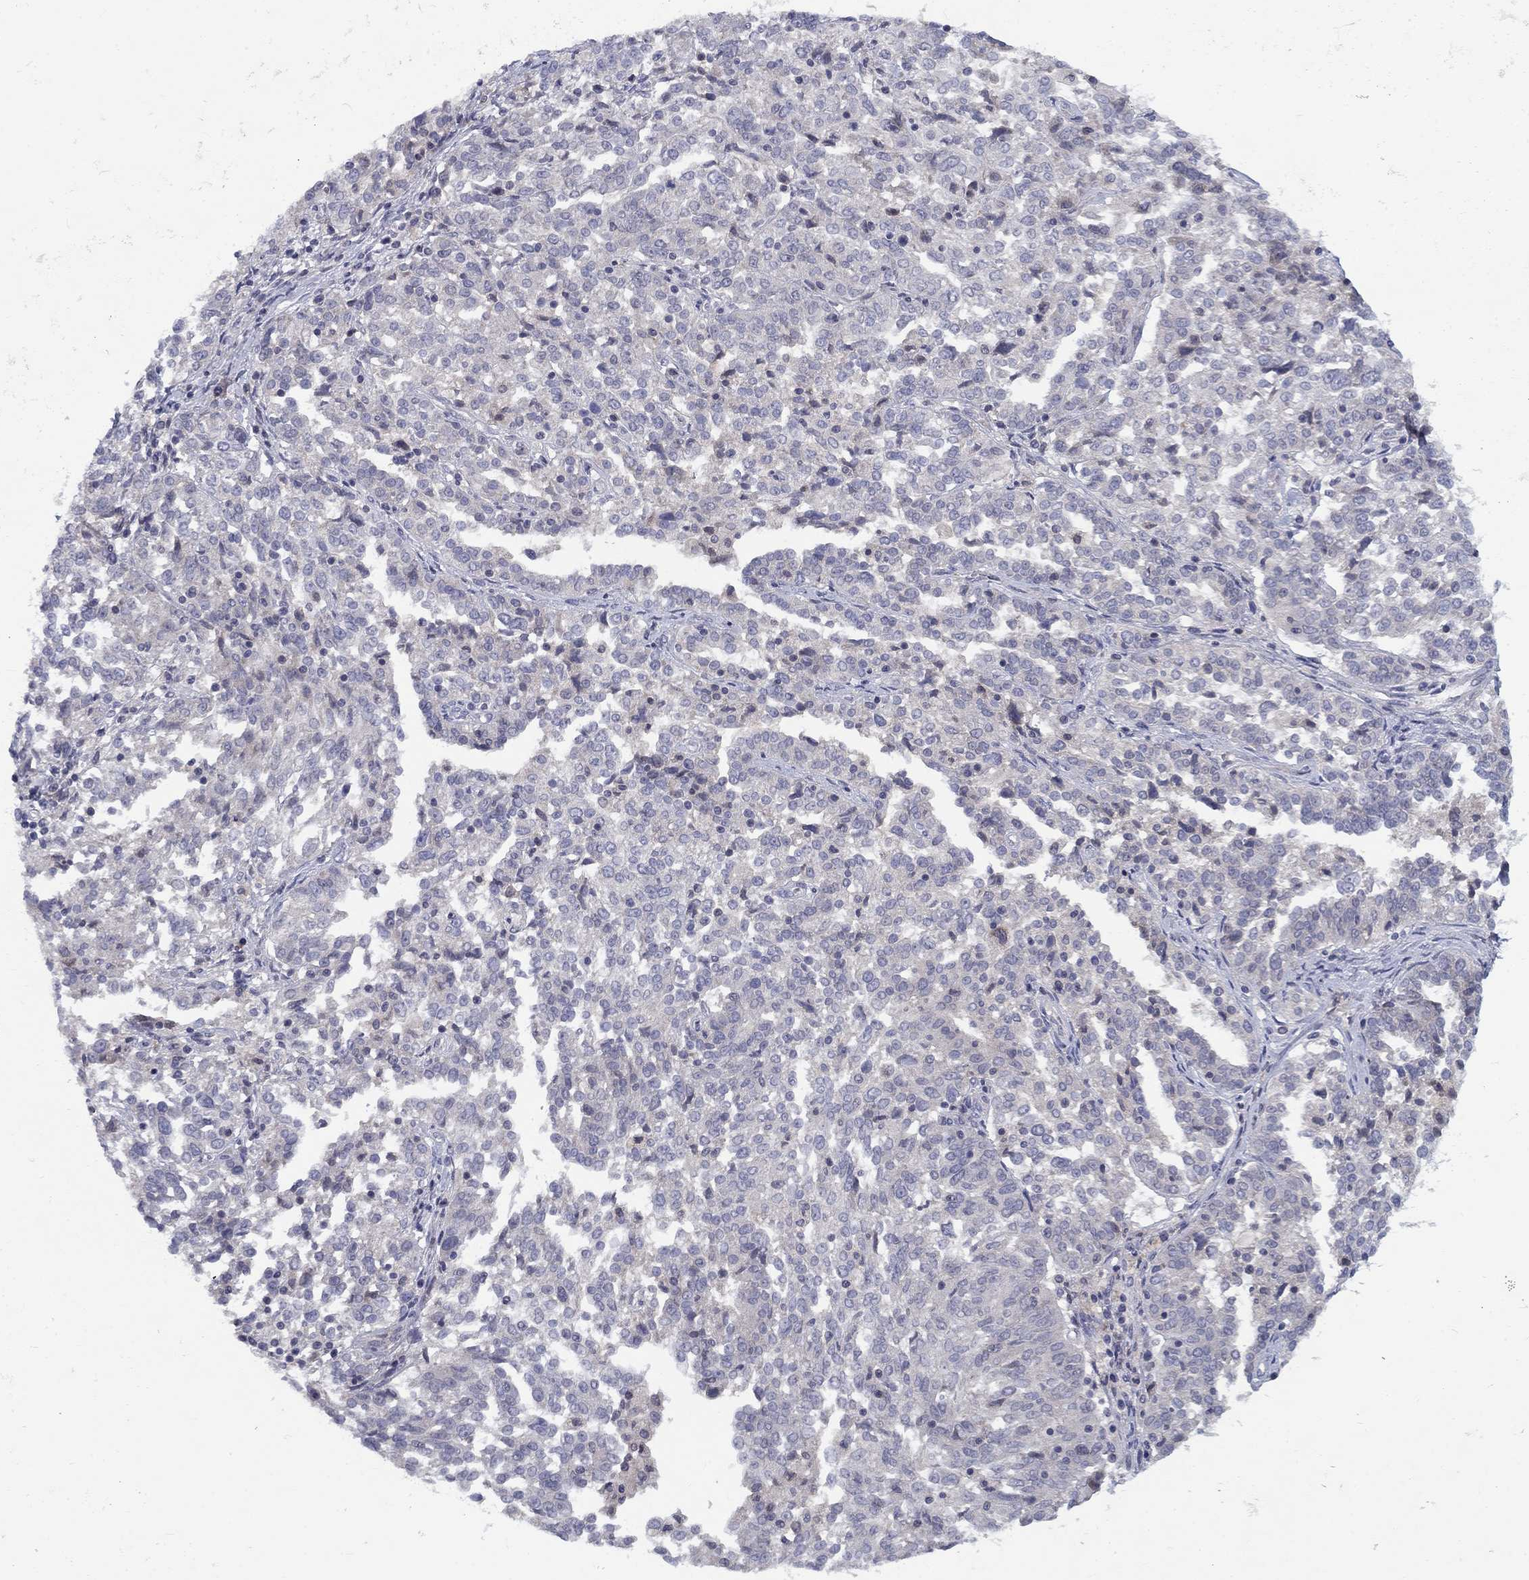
{"staining": {"intensity": "negative", "quantity": "none", "location": "none"}, "tissue": "ovarian cancer", "cell_type": "Tumor cells", "image_type": "cancer", "snomed": [{"axis": "morphology", "description": "Cystadenocarcinoma, serous, NOS"}, {"axis": "topography", "description": "Ovary"}], "caption": "A histopathology image of serous cystadenocarcinoma (ovarian) stained for a protein demonstrates no brown staining in tumor cells.", "gene": "CACNA1A", "patient": {"sex": "female", "age": 67}}